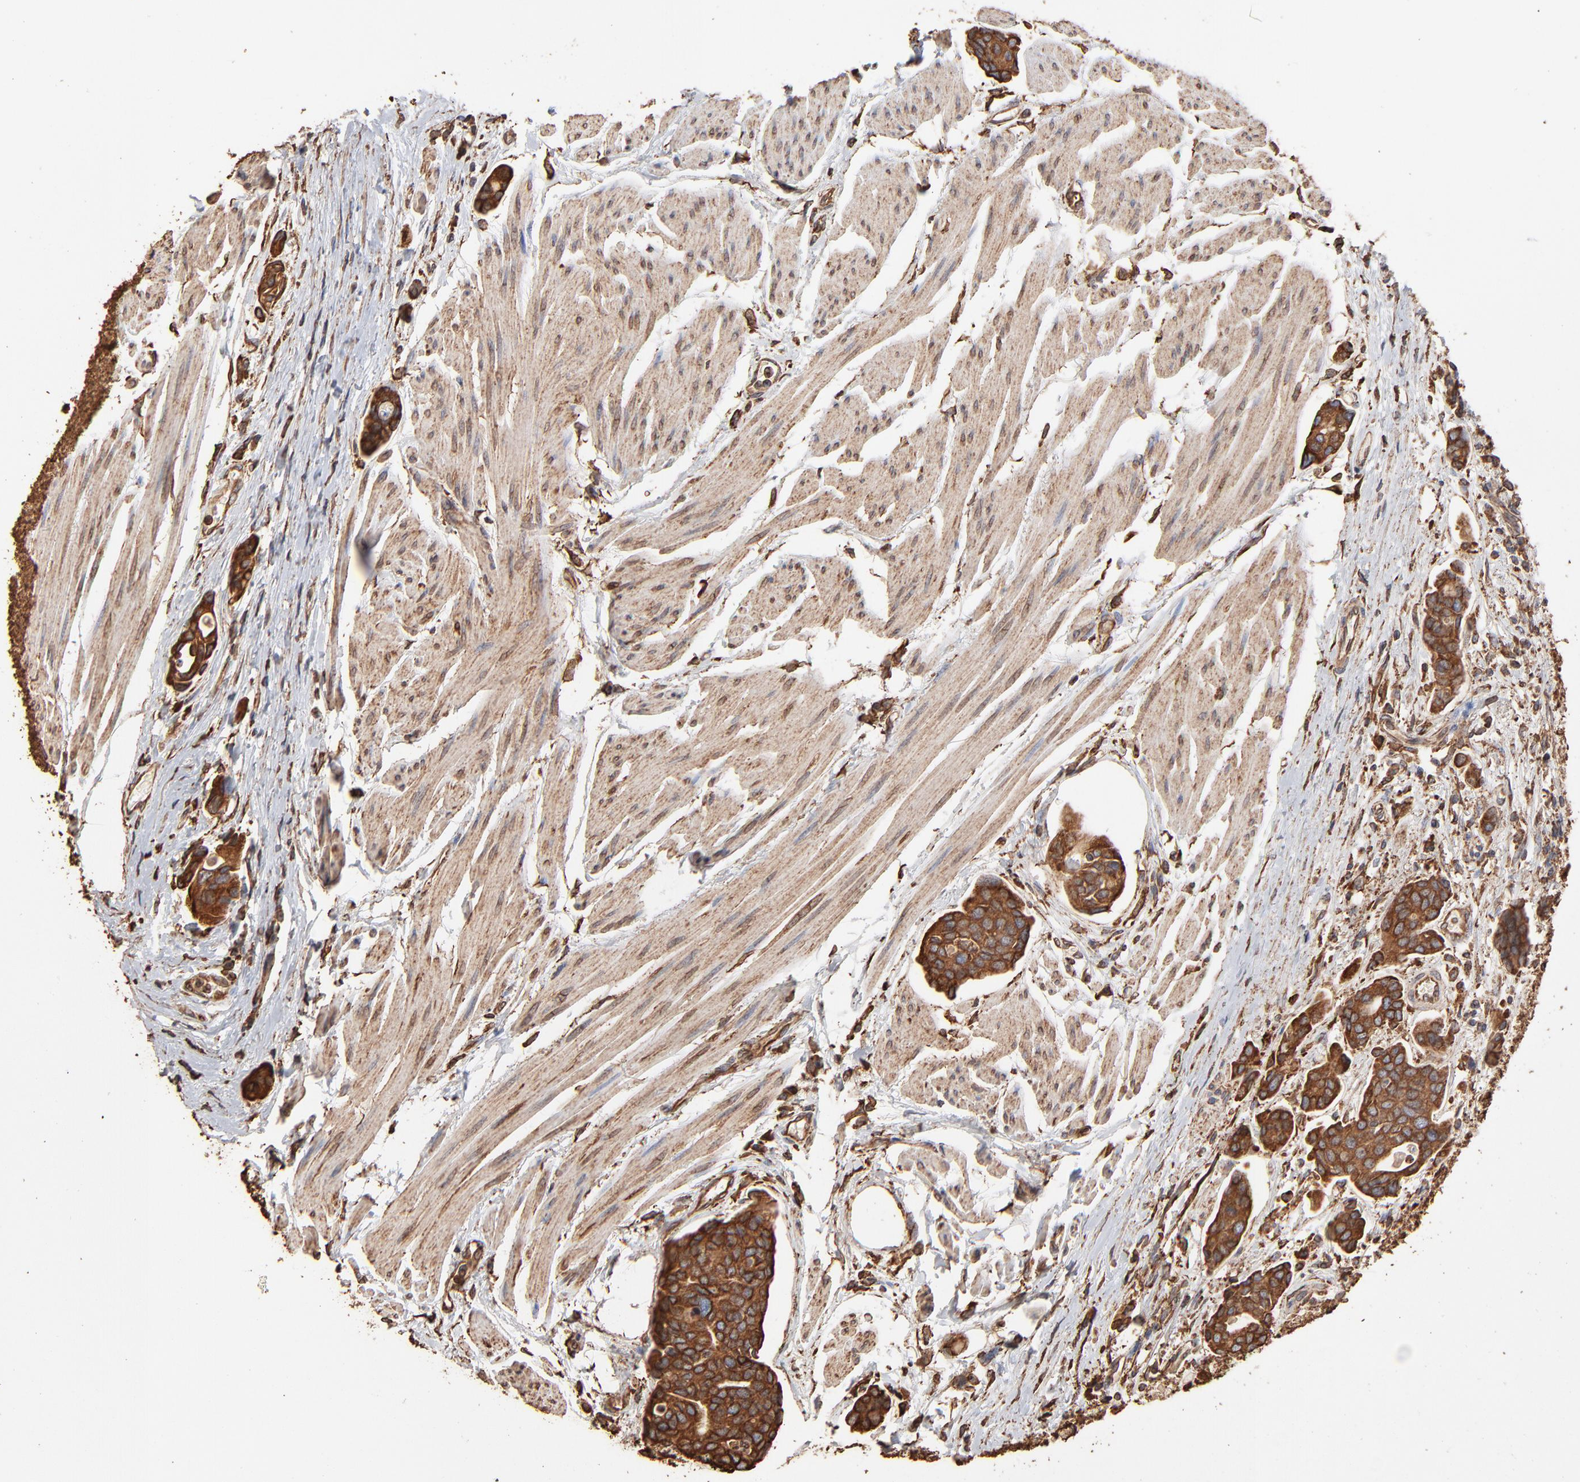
{"staining": {"intensity": "strong", "quantity": ">75%", "location": "cytoplasmic/membranous"}, "tissue": "urothelial cancer", "cell_type": "Tumor cells", "image_type": "cancer", "snomed": [{"axis": "morphology", "description": "Urothelial carcinoma, High grade"}, {"axis": "topography", "description": "Urinary bladder"}], "caption": "This is an image of immunohistochemistry staining of urothelial cancer, which shows strong positivity in the cytoplasmic/membranous of tumor cells.", "gene": "PDIA3", "patient": {"sex": "male", "age": 78}}